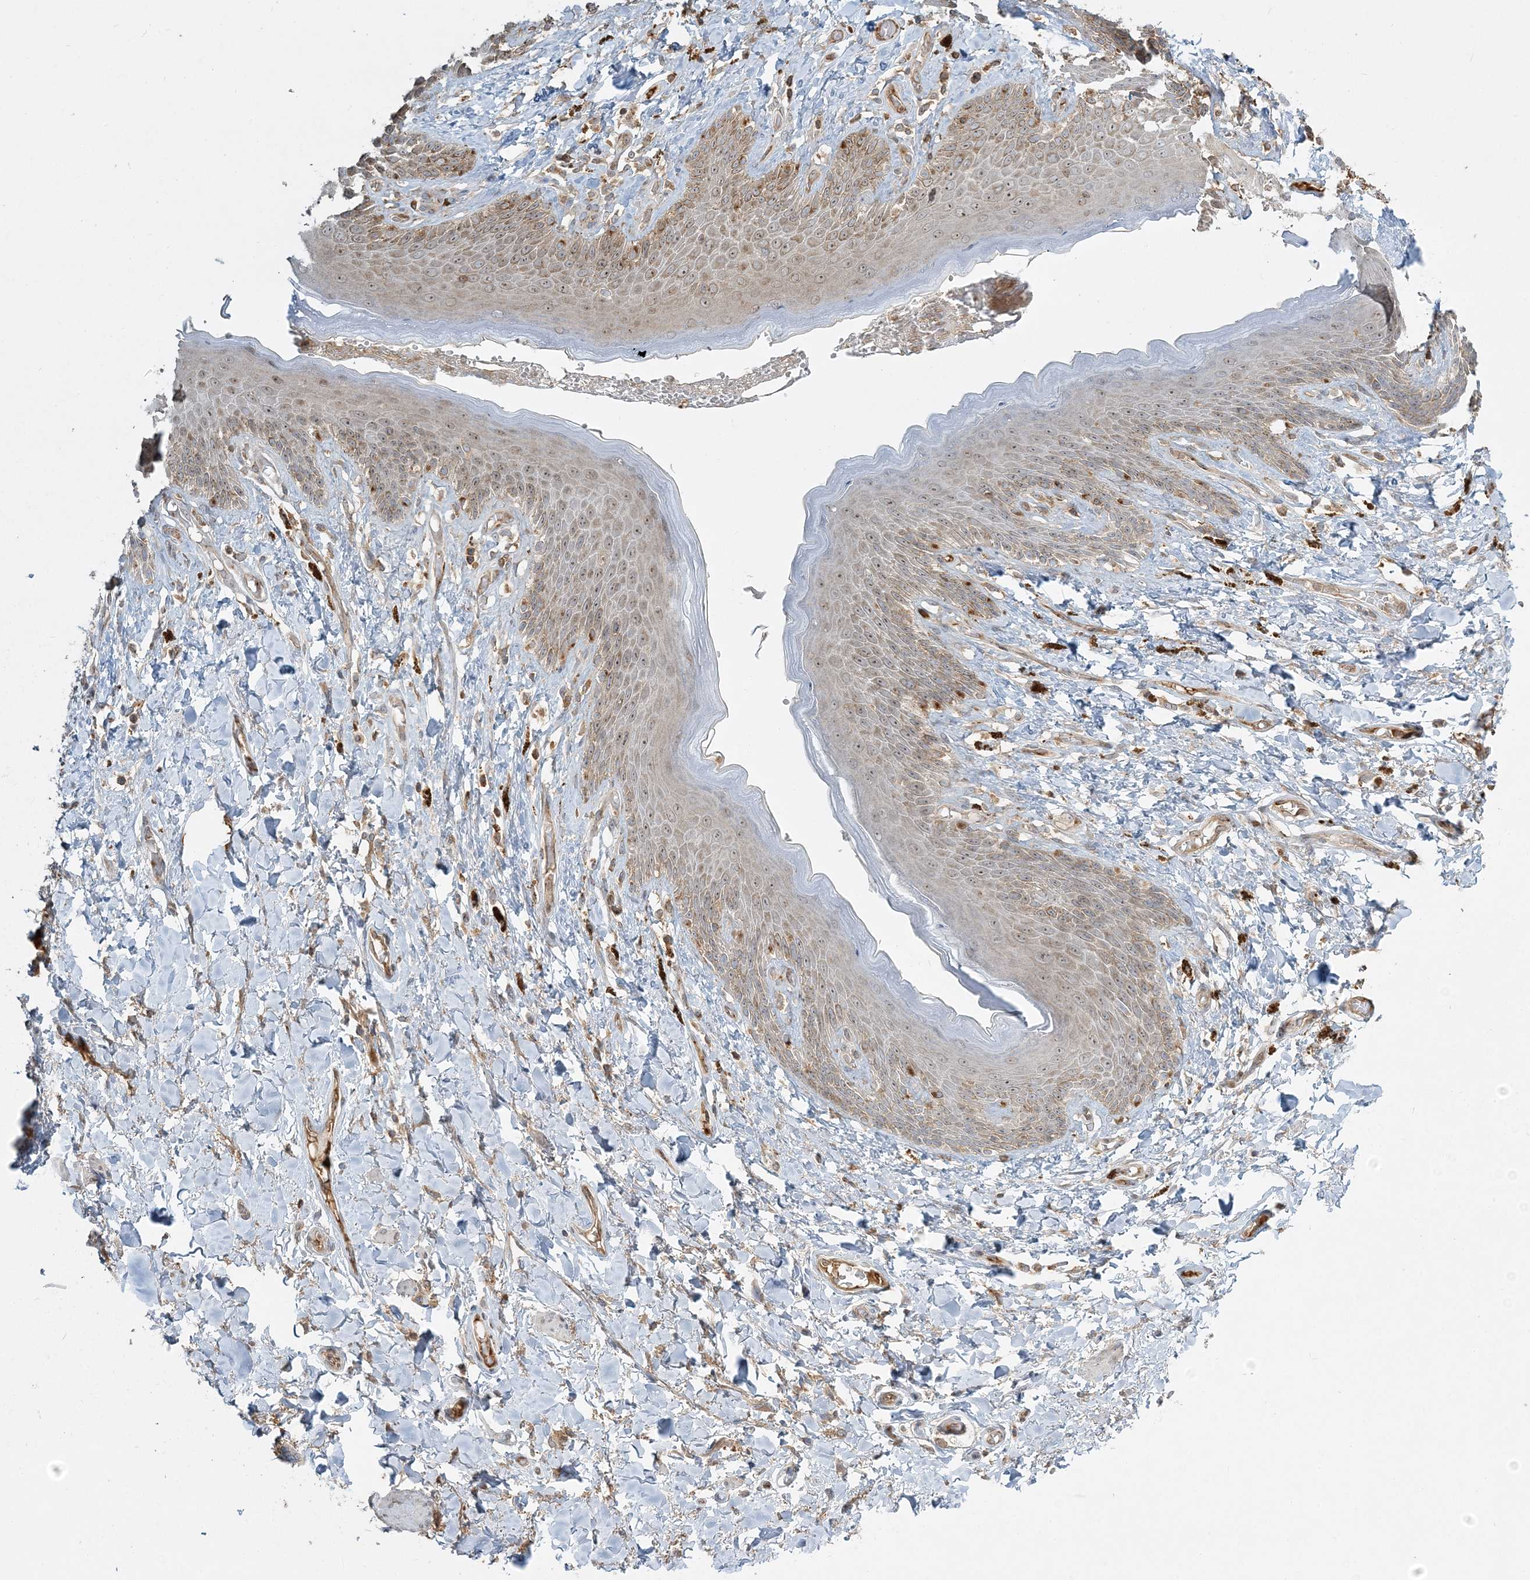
{"staining": {"intensity": "moderate", "quantity": "25%-75%", "location": "cytoplasmic/membranous,nuclear"}, "tissue": "skin", "cell_type": "Epidermal cells", "image_type": "normal", "snomed": [{"axis": "morphology", "description": "Normal tissue, NOS"}, {"axis": "topography", "description": "Anal"}], "caption": "Skin stained with a brown dye demonstrates moderate cytoplasmic/membranous,nuclear positive positivity in approximately 25%-75% of epidermal cells.", "gene": "AP1AR", "patient": {"sex": "female", "age": 78}}